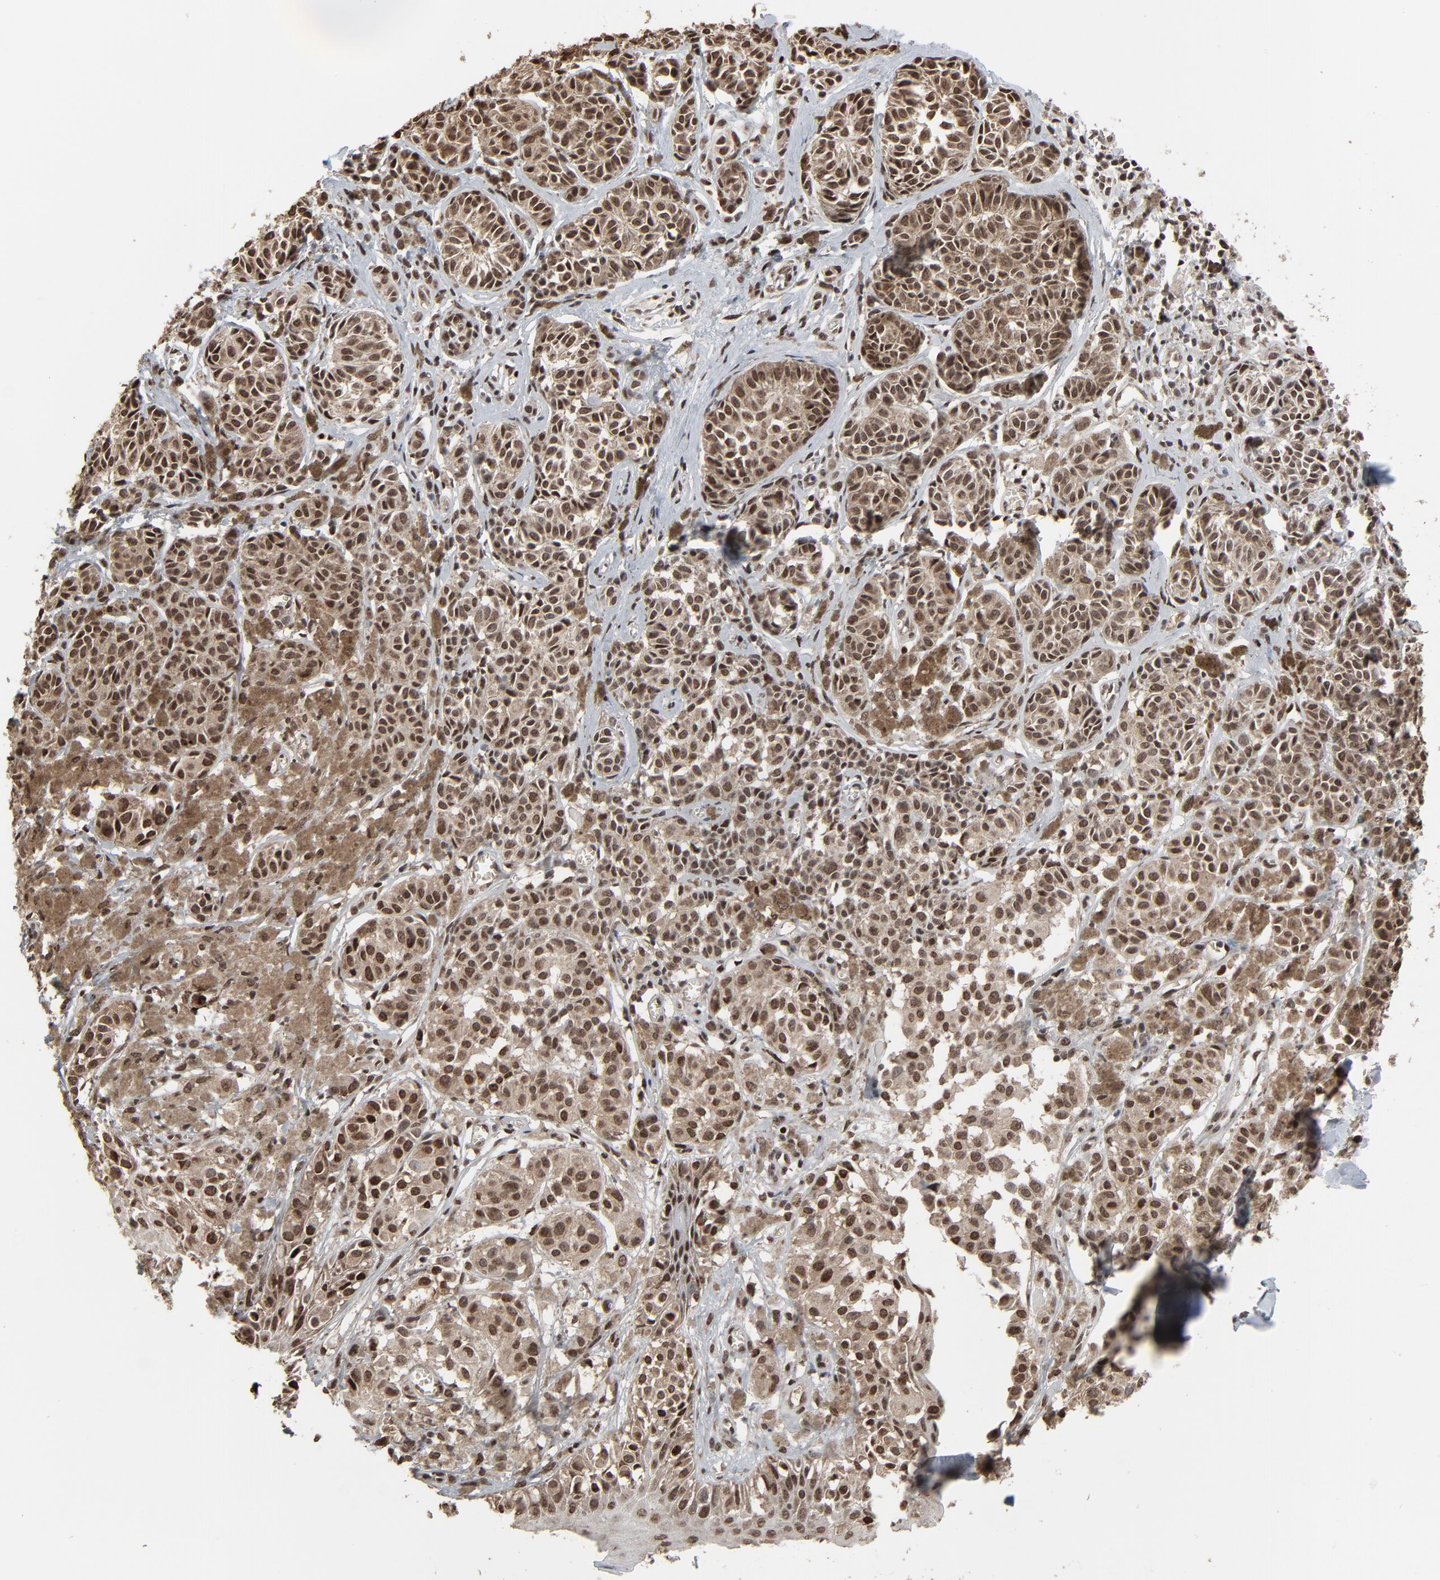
{"staining": {"intensity": "strong", "quantity": ">75%", "location": "cytoplasmic/membranous,nuclear"}, "tissue": "melanoma", "cell_type": "Tumor cells", "image_type": "cancer", "snomed": [{"axis": "morphology", "description": "Malignant melanoma, NOS"}, {"axis": "topography", "description": "Skin"}], "caption": "Protein staining of melanoma tissue displays strong cytoplasmic/membranous and nuclear staining in about >75% of tumor cells.", "gene": "MEIS2", "patient": {"sex": "male", "age": 76}}